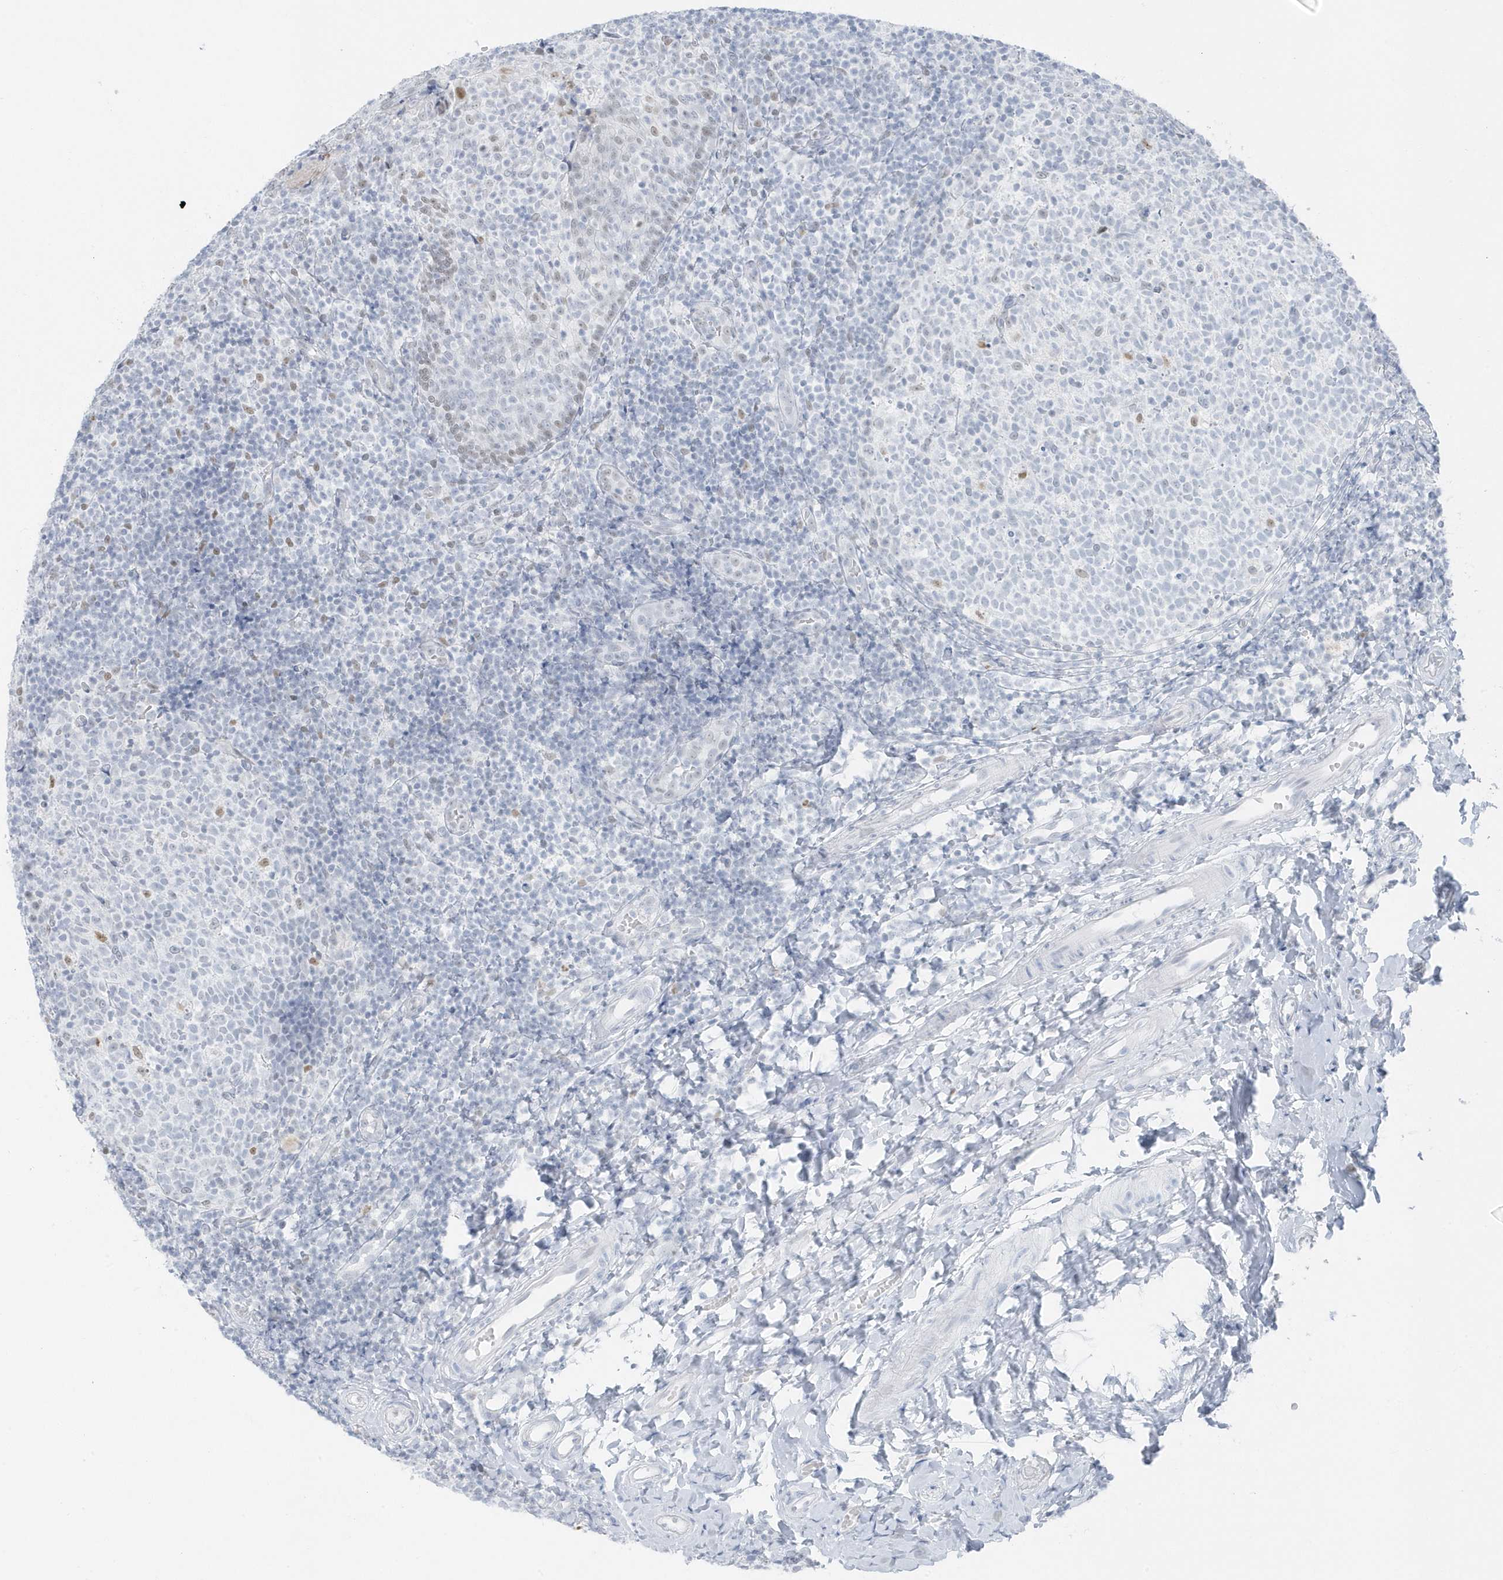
{"staining": {"intensity": "negative", "quantity": "none", "location": "none"}, "tissue": "tonsil", "cell_type": "Germinal center cells", "image_type": "normal", "snomed": [{"axis": "morphology", "description": "Normal tissue, NOS"}, {"axis": "topography", "description": "Tonsil"}], "caption": "This micrograph is of unremarkable tonsil stained with IHC to label a protein in brown with the nuclei are counter-stained blue. There is no expression in germinal center cells.", "gene": "SMIM34", "patient": {"sex": "female", "age": 19}}